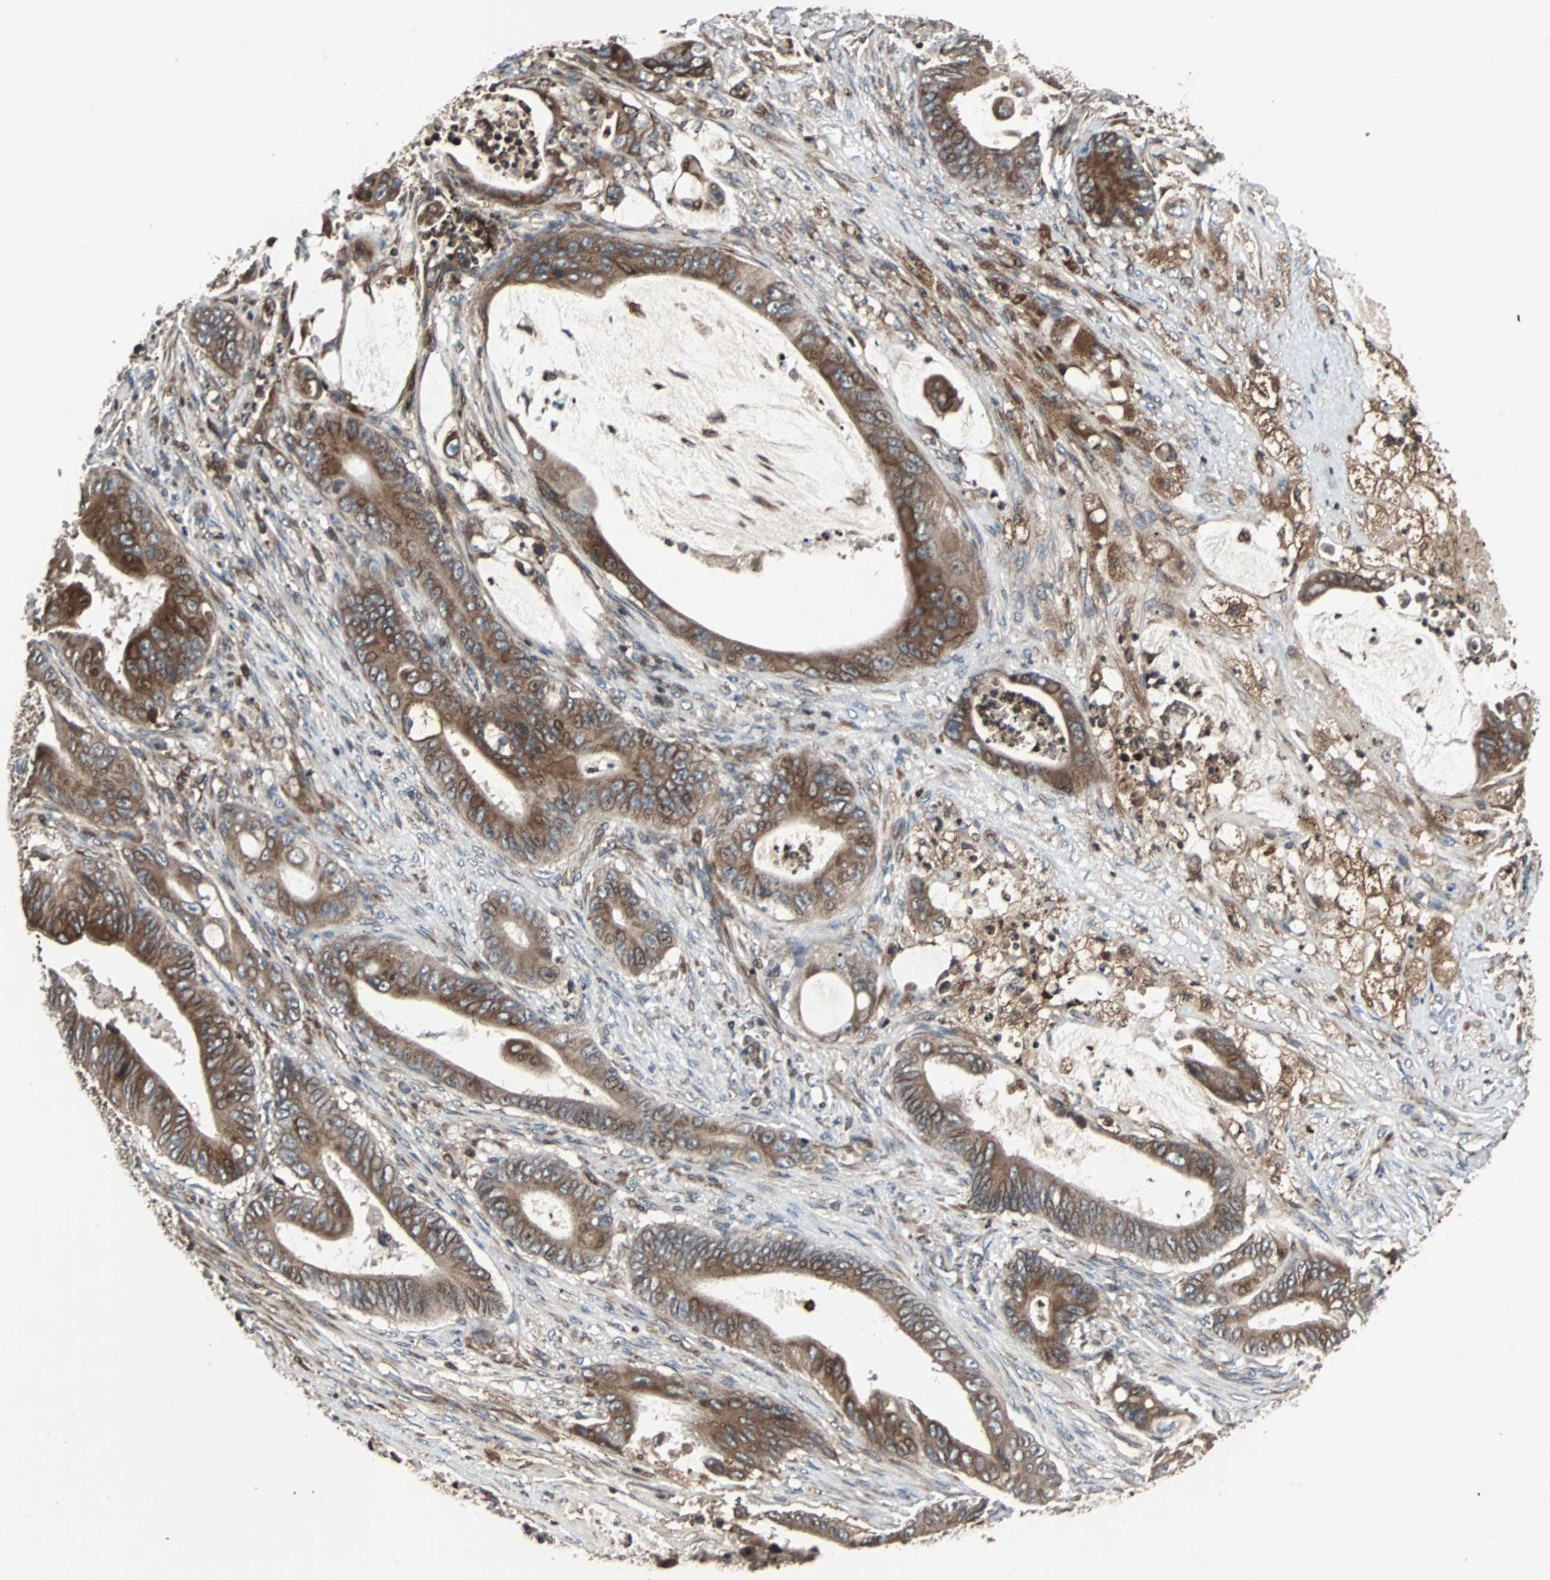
{"staining": {"intensity": "strong", "quantity": ">75%", "location": "cytoplasmic/membranous"}, "tissue": "stomach cancer", "cell_type": "Tumor cells", "image_type": "cancer", "snomed": [{"axis": "morphology", "description": "Adenocarcinoma, NOS"}, {"axis": "topography", "description": "Stomach"}], "caption": "DAB (3,3'-diaminobenzidine) immunohistochemical staining of human adenocarcinoma (stomach) exhibits strong cytoplasmic/membranous protein positivity in approximately >75% of tumor cells.", "gene": "RAB7A", "patient": {"sex": "female", "age": 73}}